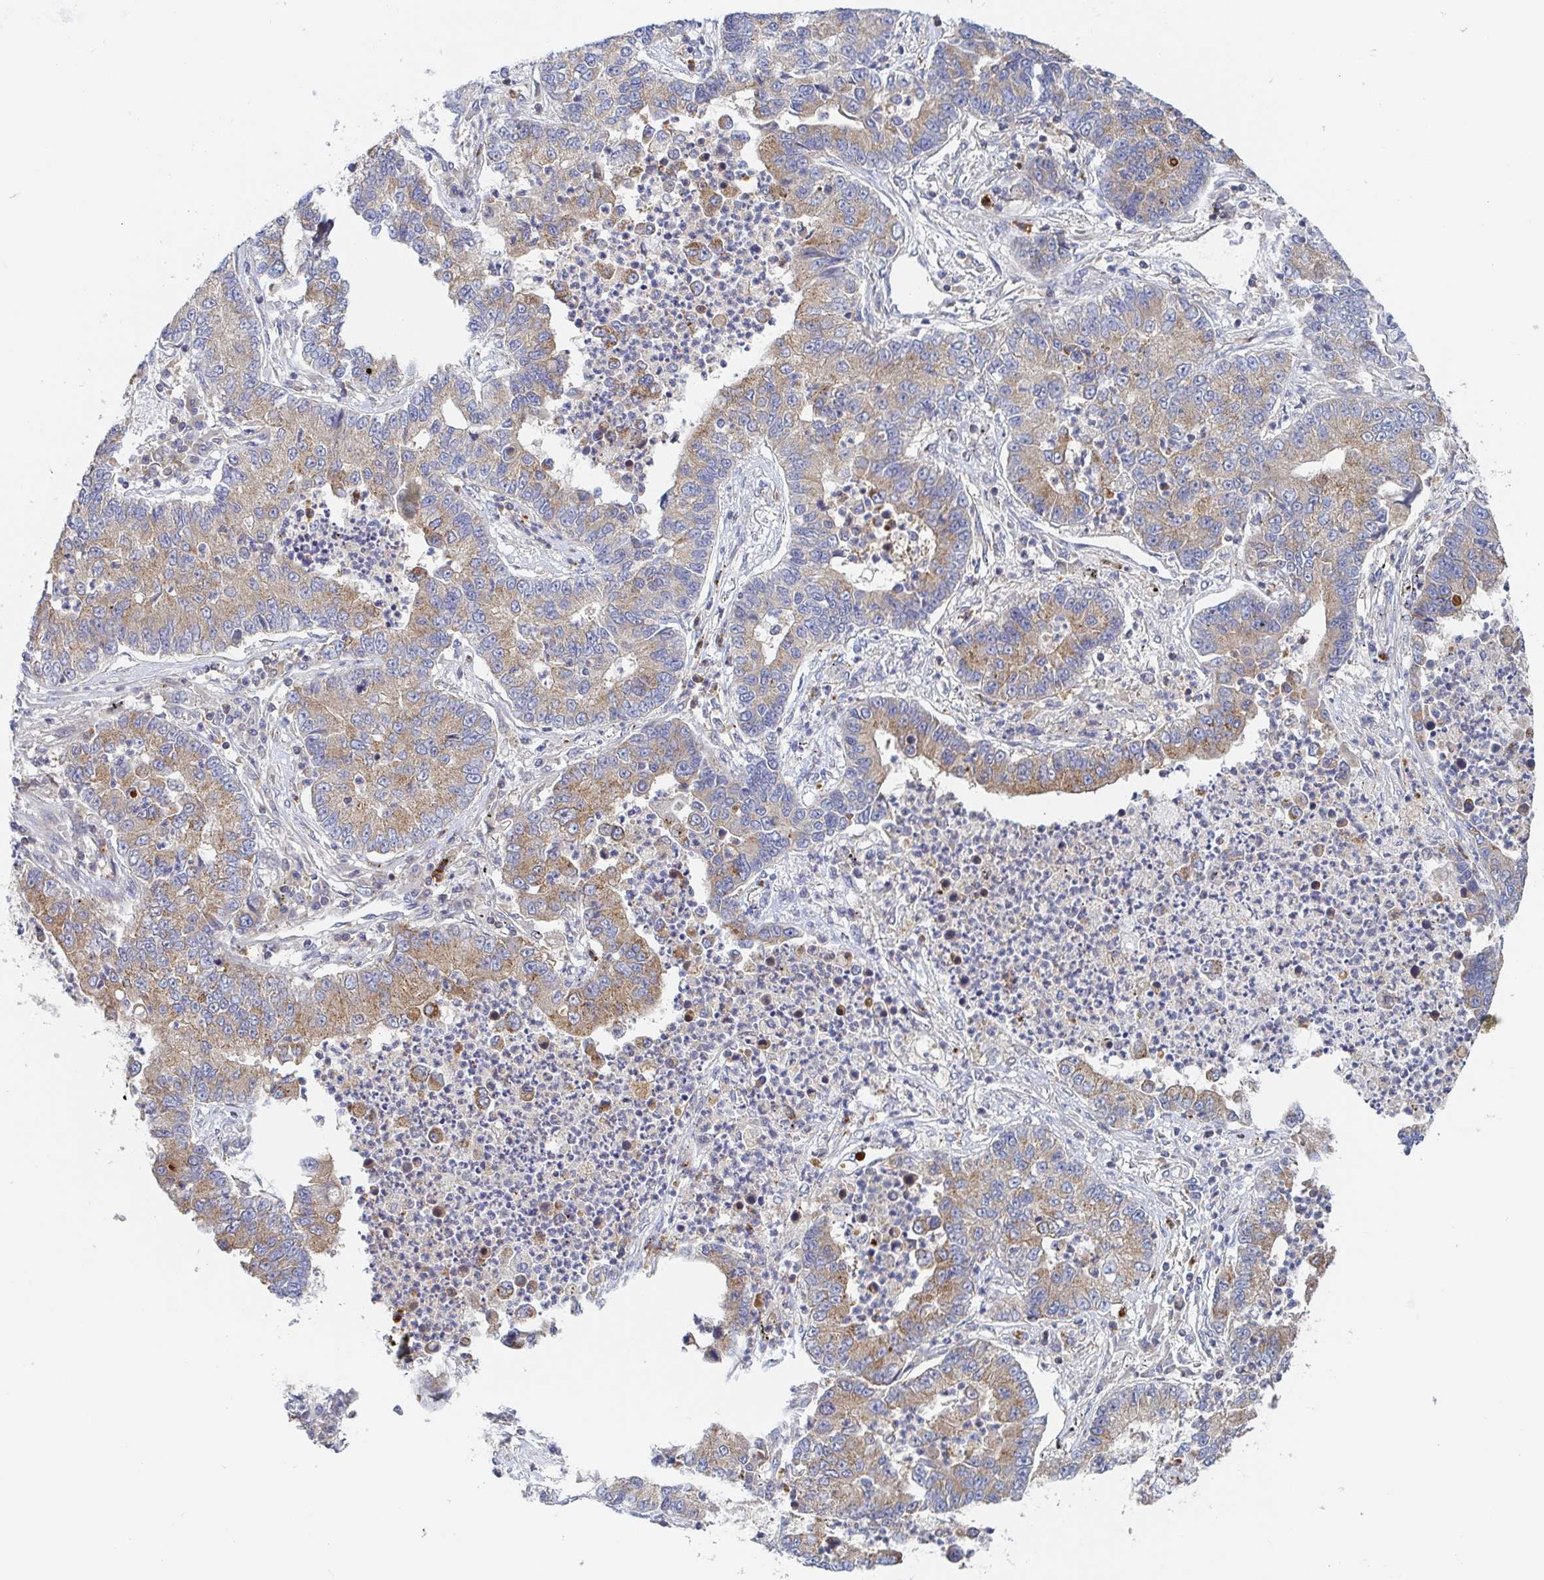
{"staining": {"intensity": "moderate", "quantity": "25%-75%", "location": "cytoplasmic/membranous"}, "tissue": "lung cancer", "cell_type": "Tumor cells", "image_type": "cancer", "snomed": [{"axis": "morphology", "description": "Adenocarcinoma, NOS"}, {"axis": "topography", "description": "Lung"}], "caption": "Immunohistochemical staining of human lung adenocarcinoma displays moderate cytoplasmic/membranous protein expression in approximately 25%-75% of tumor cells. The staining was performed using DAB (3,3'-diaminobenzidine), with brown indicating positive protein expression. Nuclei are stained blue with hematoxylin.", "gene": "TUFT1", "patient": {"sex": "female", "age": 57}}